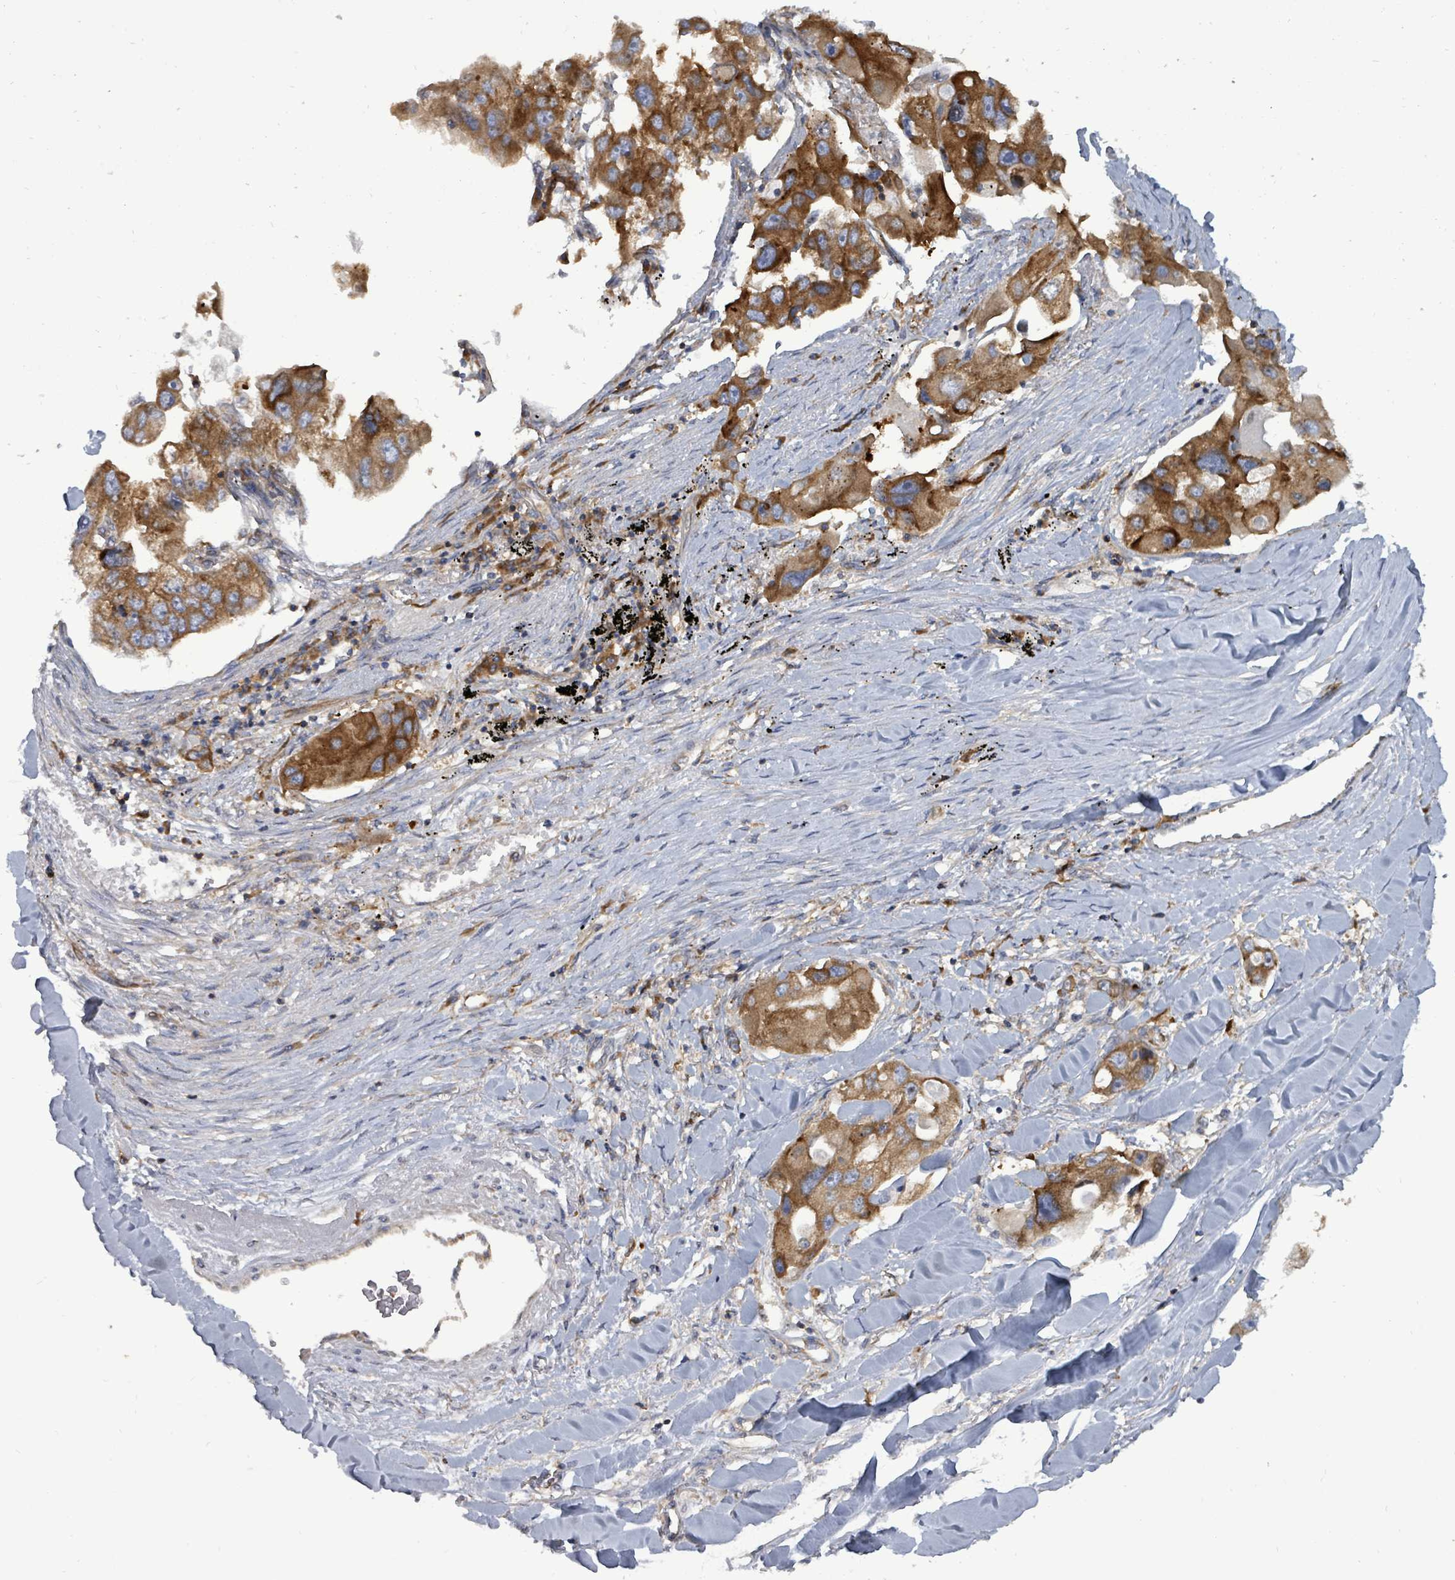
{"staining": {"intensity": "strong", "quantity": ">75%", "location": "cytoplasmic/membranous"}, "tissue": "lung cancer", "cell_type": "Tumor cells", "image_type": "cancer", "snomed": [{"axis": "morphology", "description": "Adenocarcinoma, NOS"}, {"axis": "topography", "description": "Lung"}], "caption": "Brown immunohistochemical staining in human lung cancer reveals strong cytoplasmic/membranous positivity in about >75% of tumor cells. The staining was performed using DAB (3,3'-diaminobenzidine), with brown indicating positive protein expression. Nuclei are stained blue with hematoxylin.", "gene": "EIF3C", "patient": {"sex": "female", "age": 54}}